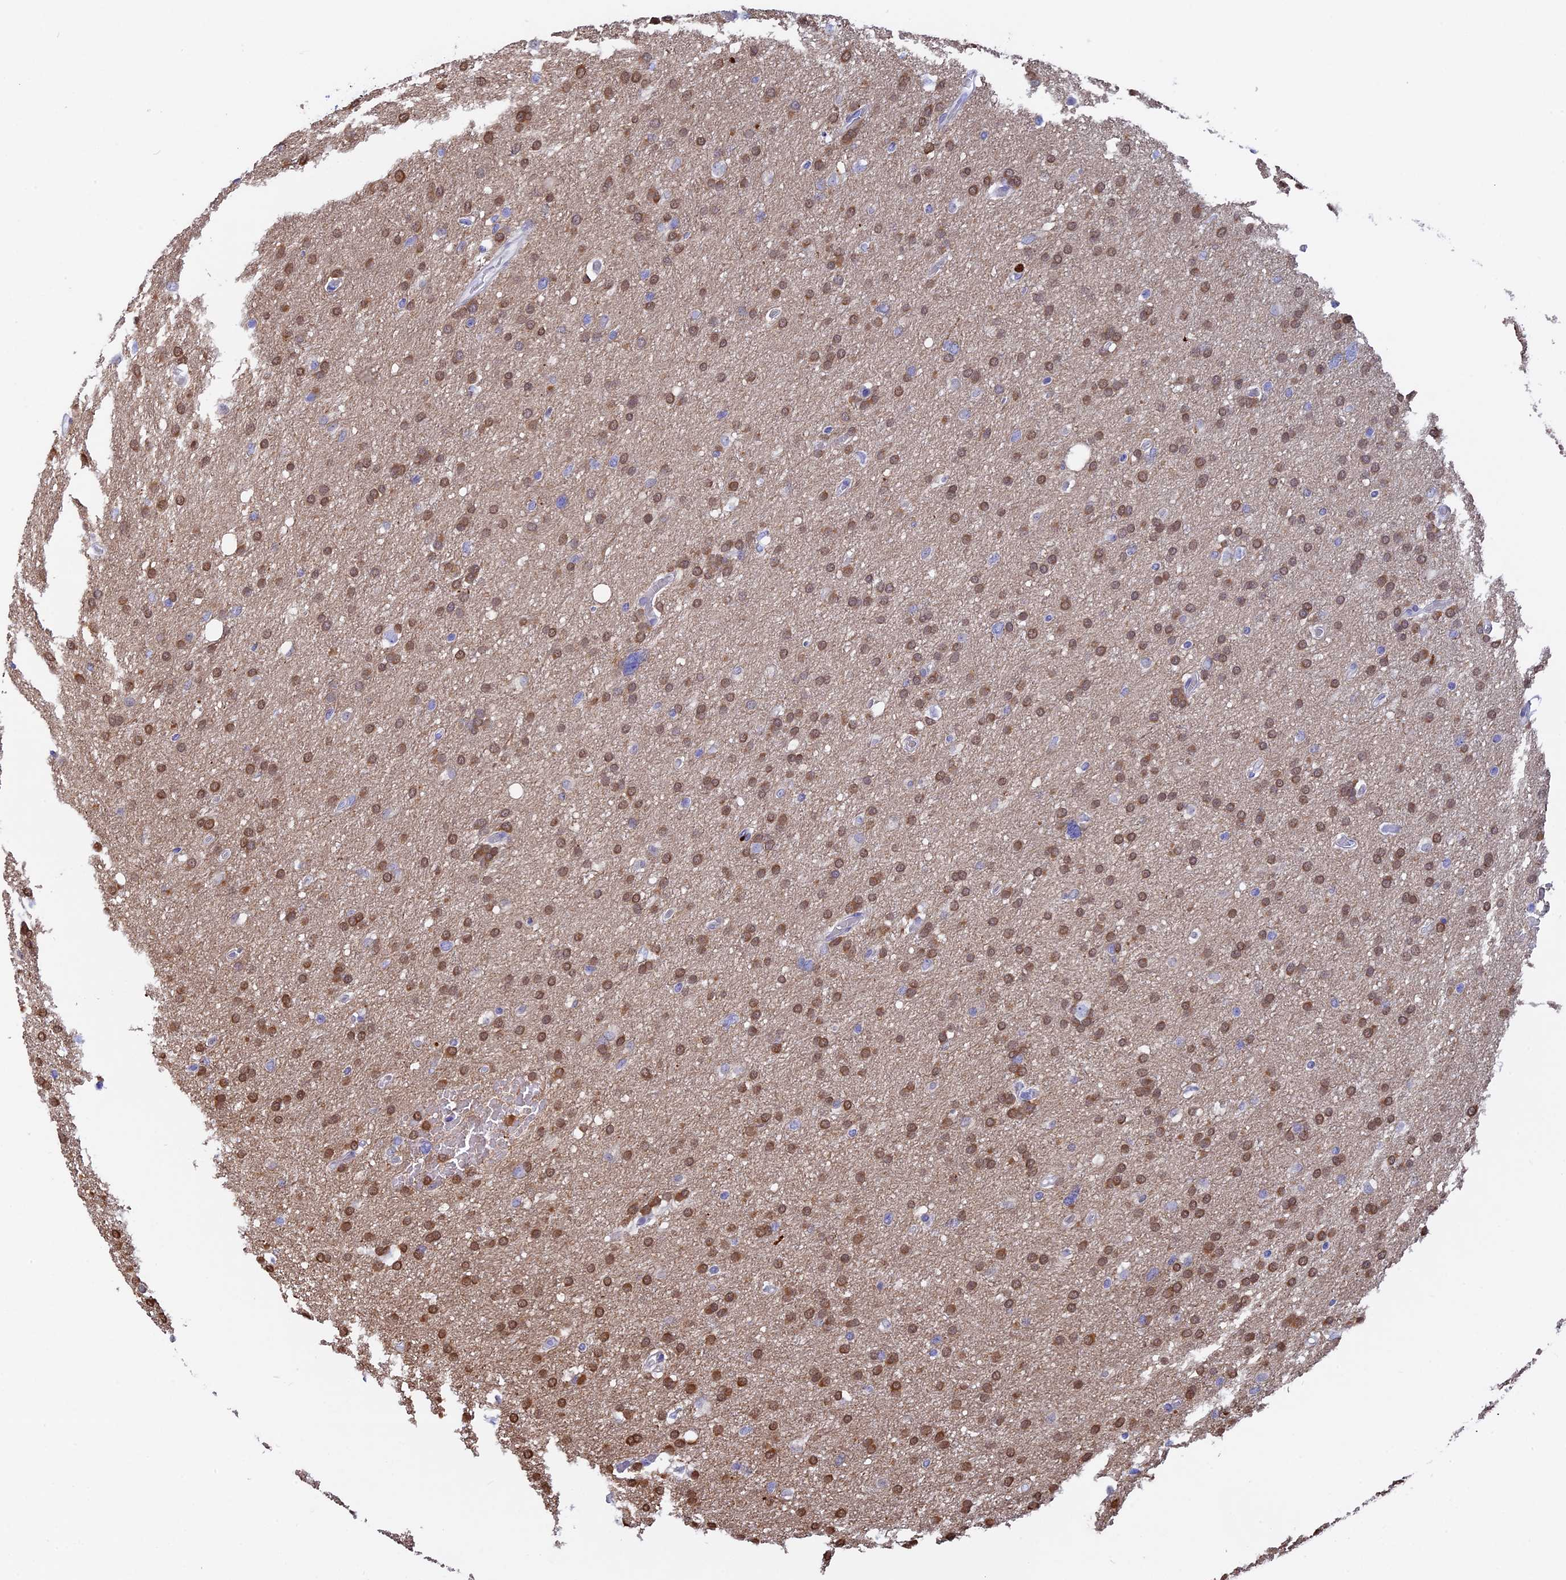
{"staining": {"intensity": "moderate", "quantity": ">75%", "location": "nuclear"}, "tissue": "glioma", "cell_type": "Tumor cells", "image_type": "cancer", "snomed": [{"axis": "morphology", "description": "Glioma, malignant, High grade"}, {"axis": "topography", "description": "Cerebral cortex"}], "caption": "About >75% of tumor cells in human malignant glioma (high-grade) reveal moderate nuclear protein expression as visualized by brown immunohistochemical staining.", "gene": "SLC26A1", "patient": {"sex": "female", "age": 36}}